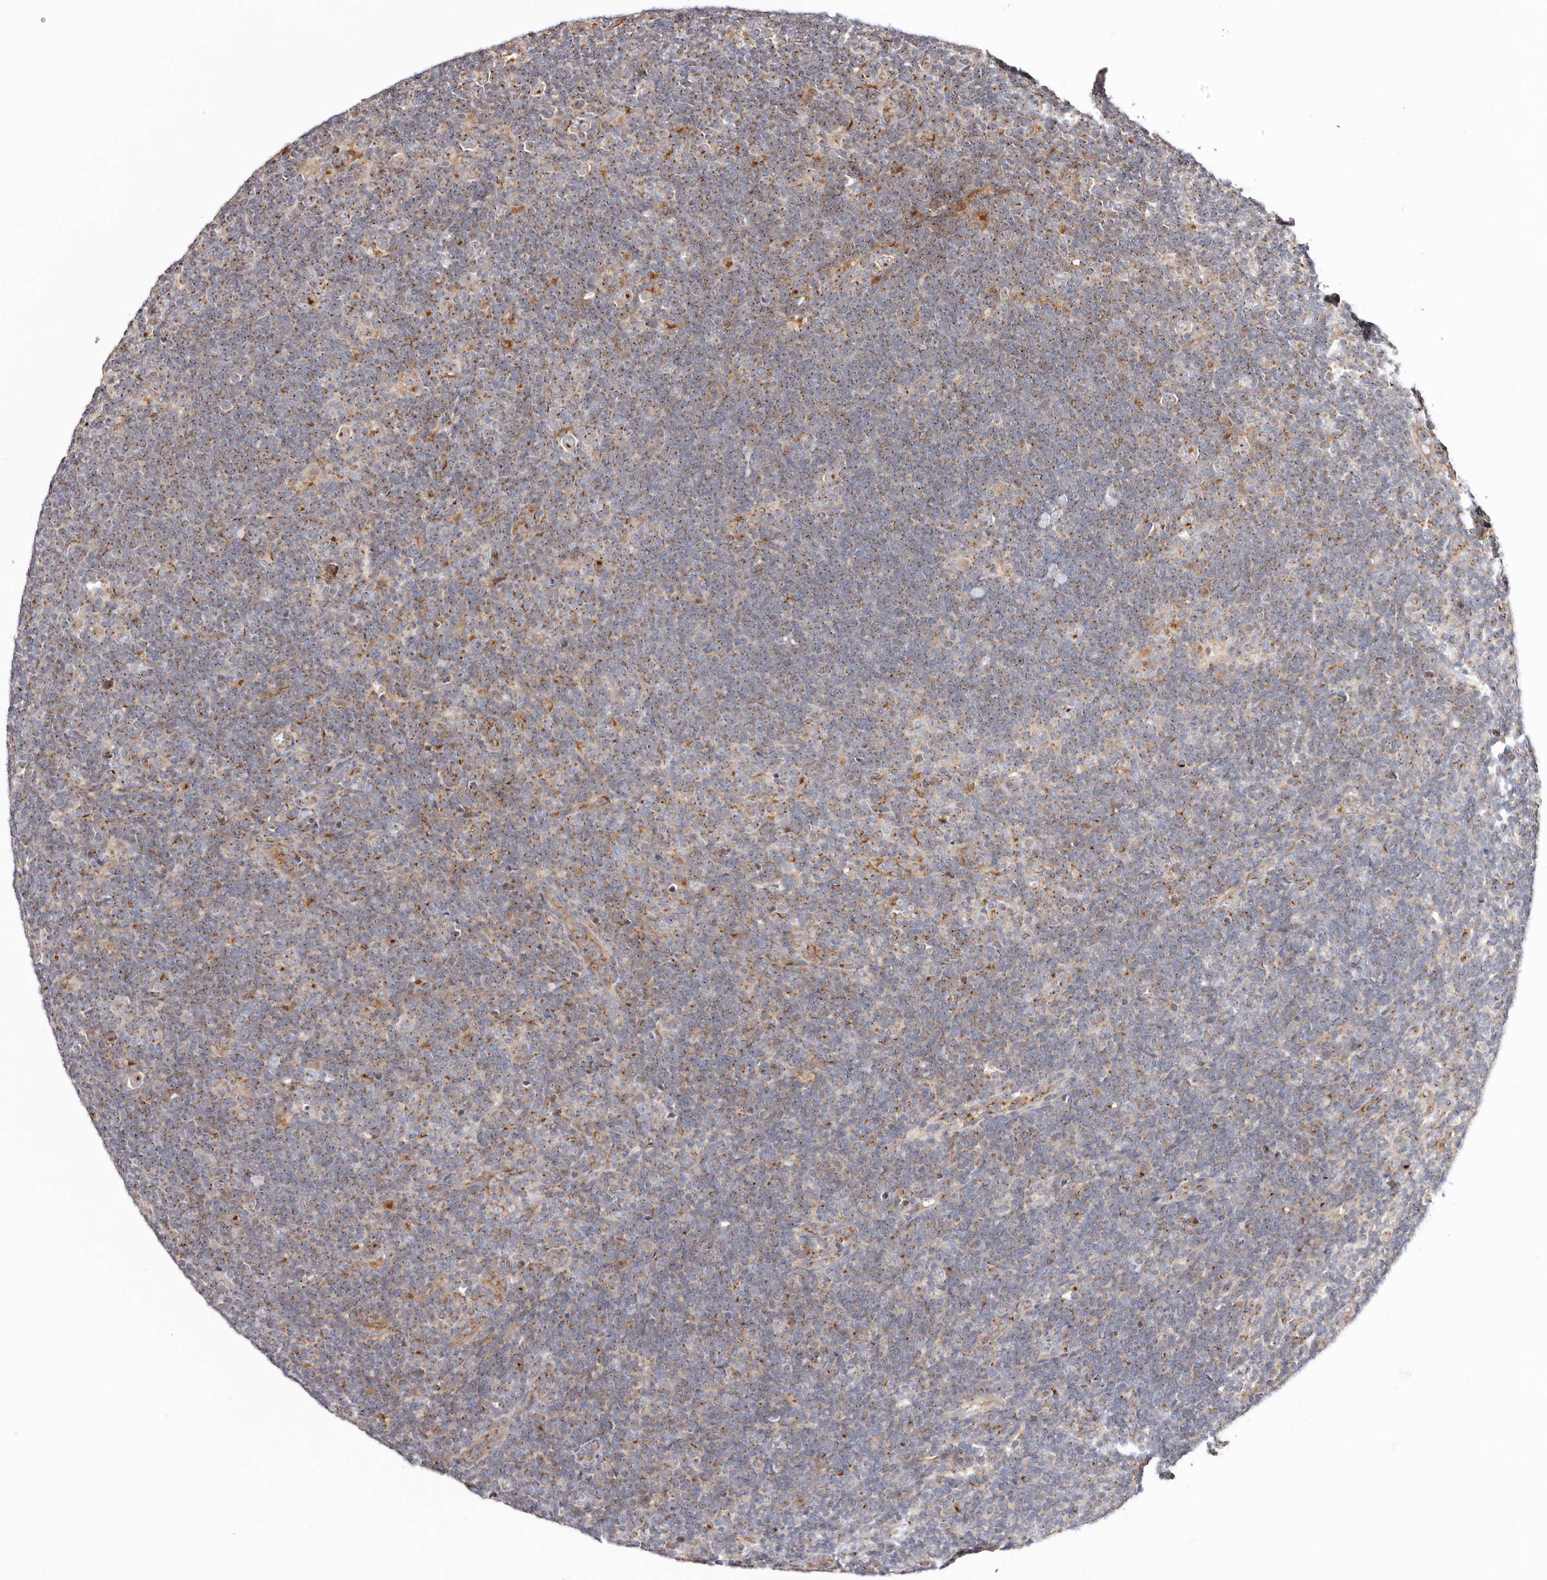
{"staining": {"intensity": "moderate", "quantity": "25%-75%", "location": "cytoplasmic/membranous"}, "tissue": "lymphoma", "cell_type": "Tumor cells", "image_type": "cancer", "snomed": [{"axis": "morphology", "description": "Hodgkin's disease, NOS"}, {"axis": "topography", "description": "Lymph node"}], "caption": "Immunohistochemical staining of Hodgkin's disease shows medium levels of moderate cytoplasmic/membranous staining in about 25%-75% of tumor cells. The staining is performed using DAB (3,3'-diaminobenzidine) brown chromogen to label protein expression. The nuclei are counter-stained blue using hematoxylin.", "gene": "MAPK6", "patient": {"sex": "female", "age": 57}}